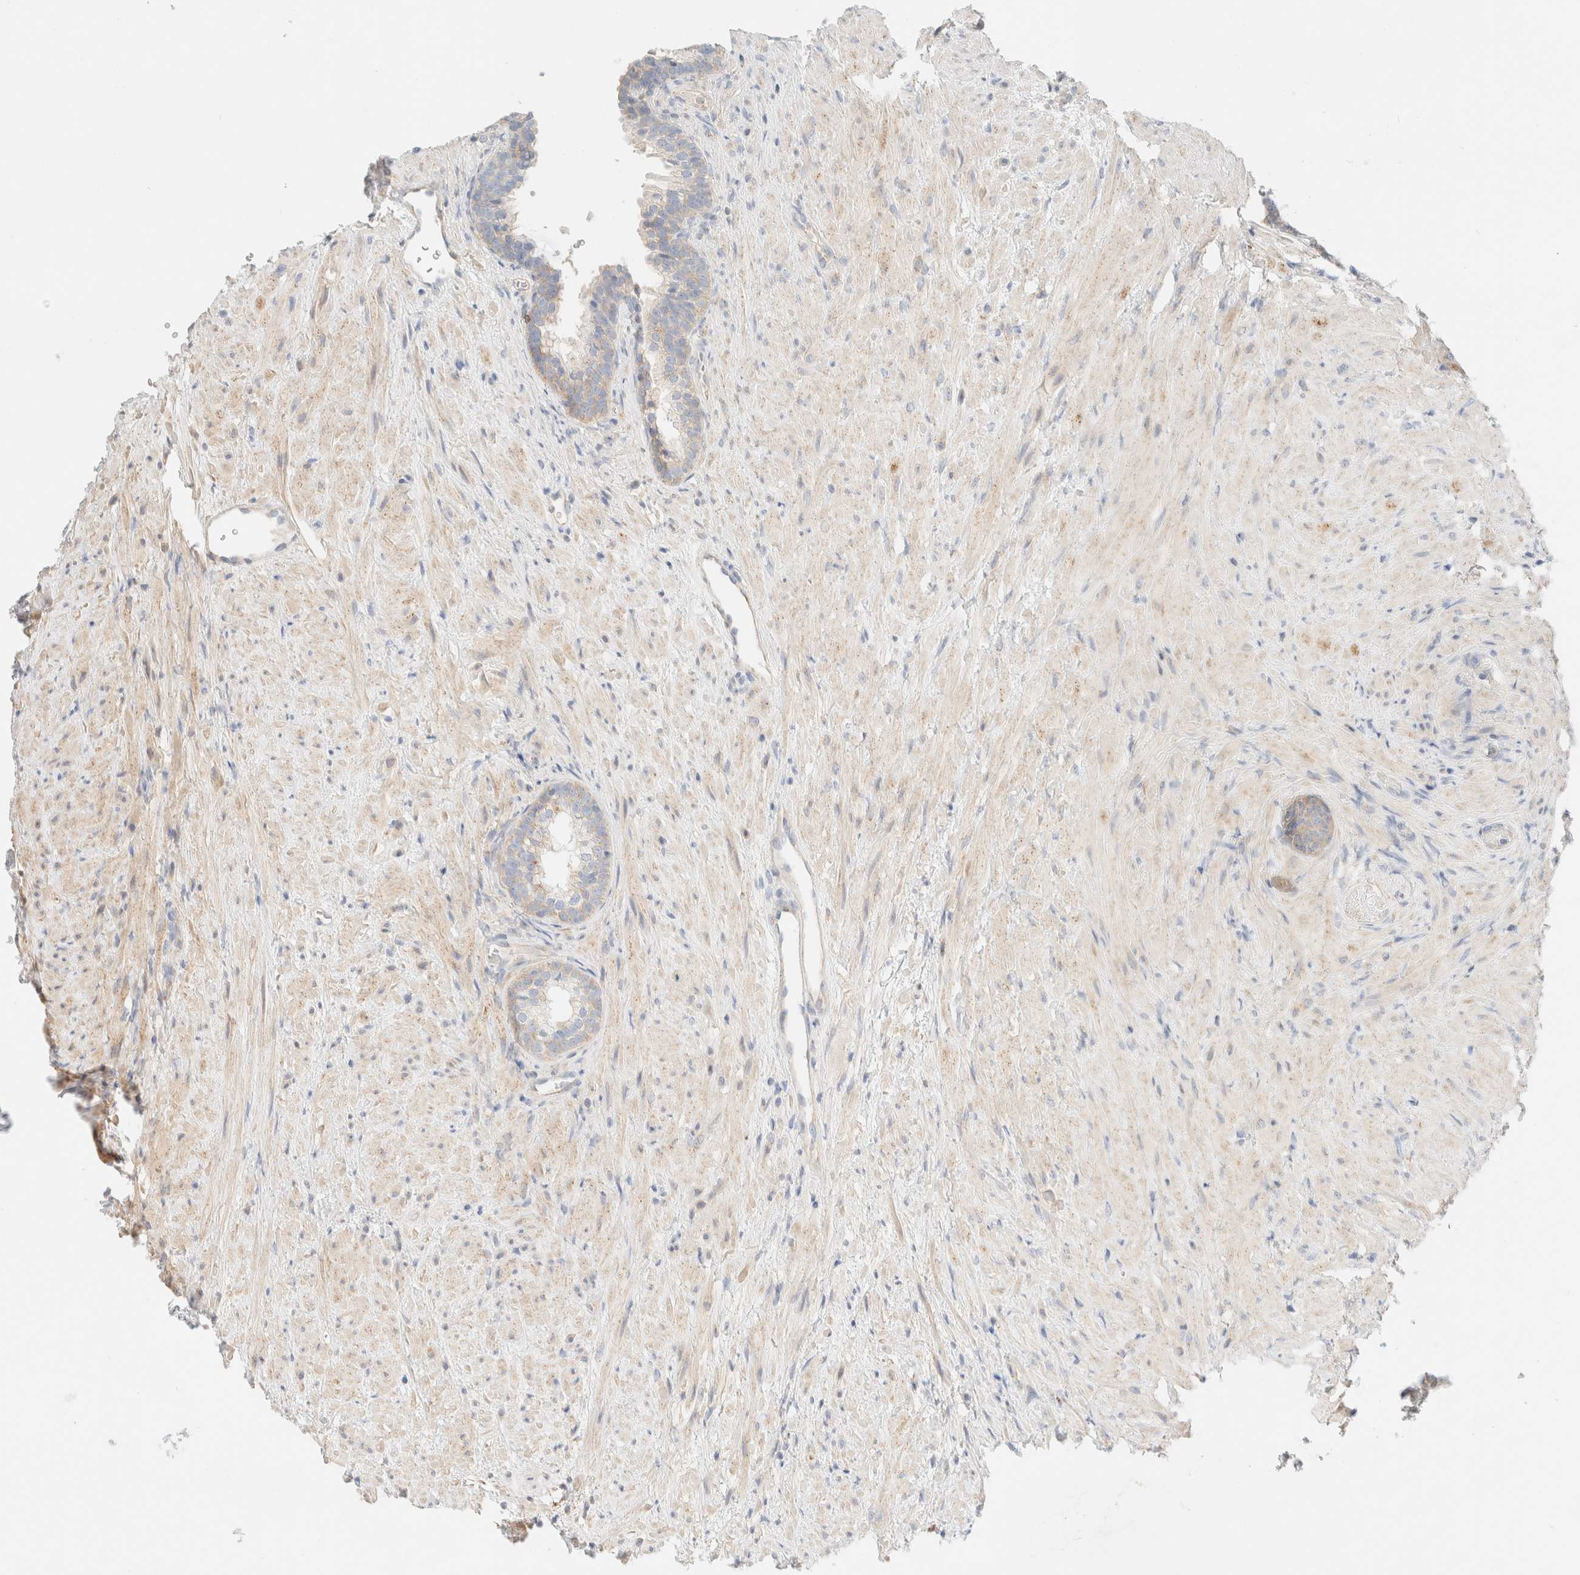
{"staining": {"intensity": "weak", "quantity": "25%-75%", "location": "cytoplasmic/membranous"}, "tissue": "prostate", "cell_type": "Glandular cells", "image_type": "normal", "snomed": [{"axis": "morphology", "description": "Normal tissue, NOS"}, {"axis": "topography", "description": "Prostate"}], "caption": "A histopathology image of prostate stained for a protein exhibits weak cytoplasmic/membranous brown staining in glandular cells. The staining was performed using DAB (3,3'-diaminobenzidine) to visualize the protein expression in brown, while the nuclei were stained in blue with hematoxylin (Magnification: 20x).", "gene": "SARM1", "patient": {"sex": "male", "age": 76}}